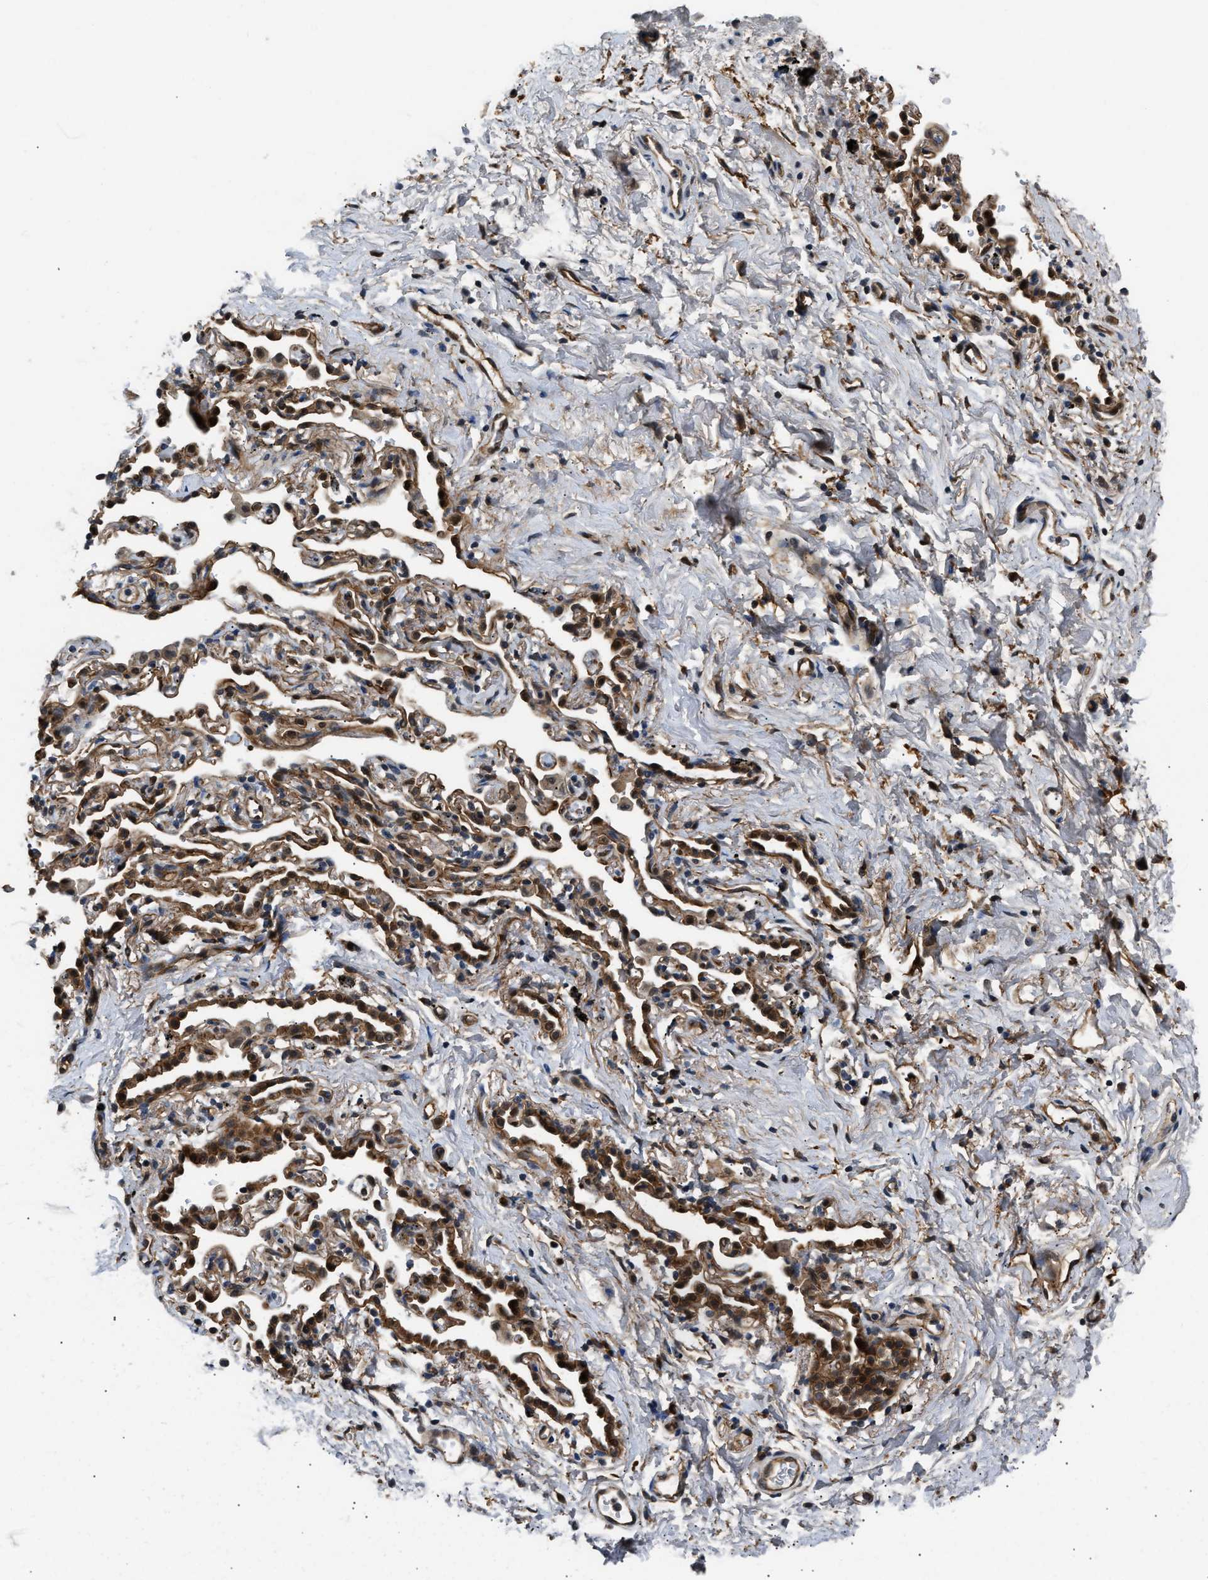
{"staining": {"intensity": "moderate", "quantity": "25%-75%", "location": "nuclear"}, "tissue": "adipose tissue", "cell_type": "Adipocytes", "image_type": "normal", "snomed": [{"axis": "morphology", "description": "Normal tissue, NOS"}, {"axis": "topography", "description": "Cartilage tissue"}, {"axis": "topography", "description": "Bronchus"}], "caption": "The immunohistochemical stain labels moderate nuclear positivity in adipocytes of normal adipose tissue.", "gene": "COPS2", "patient": {"sex": "female", "age": 53}}